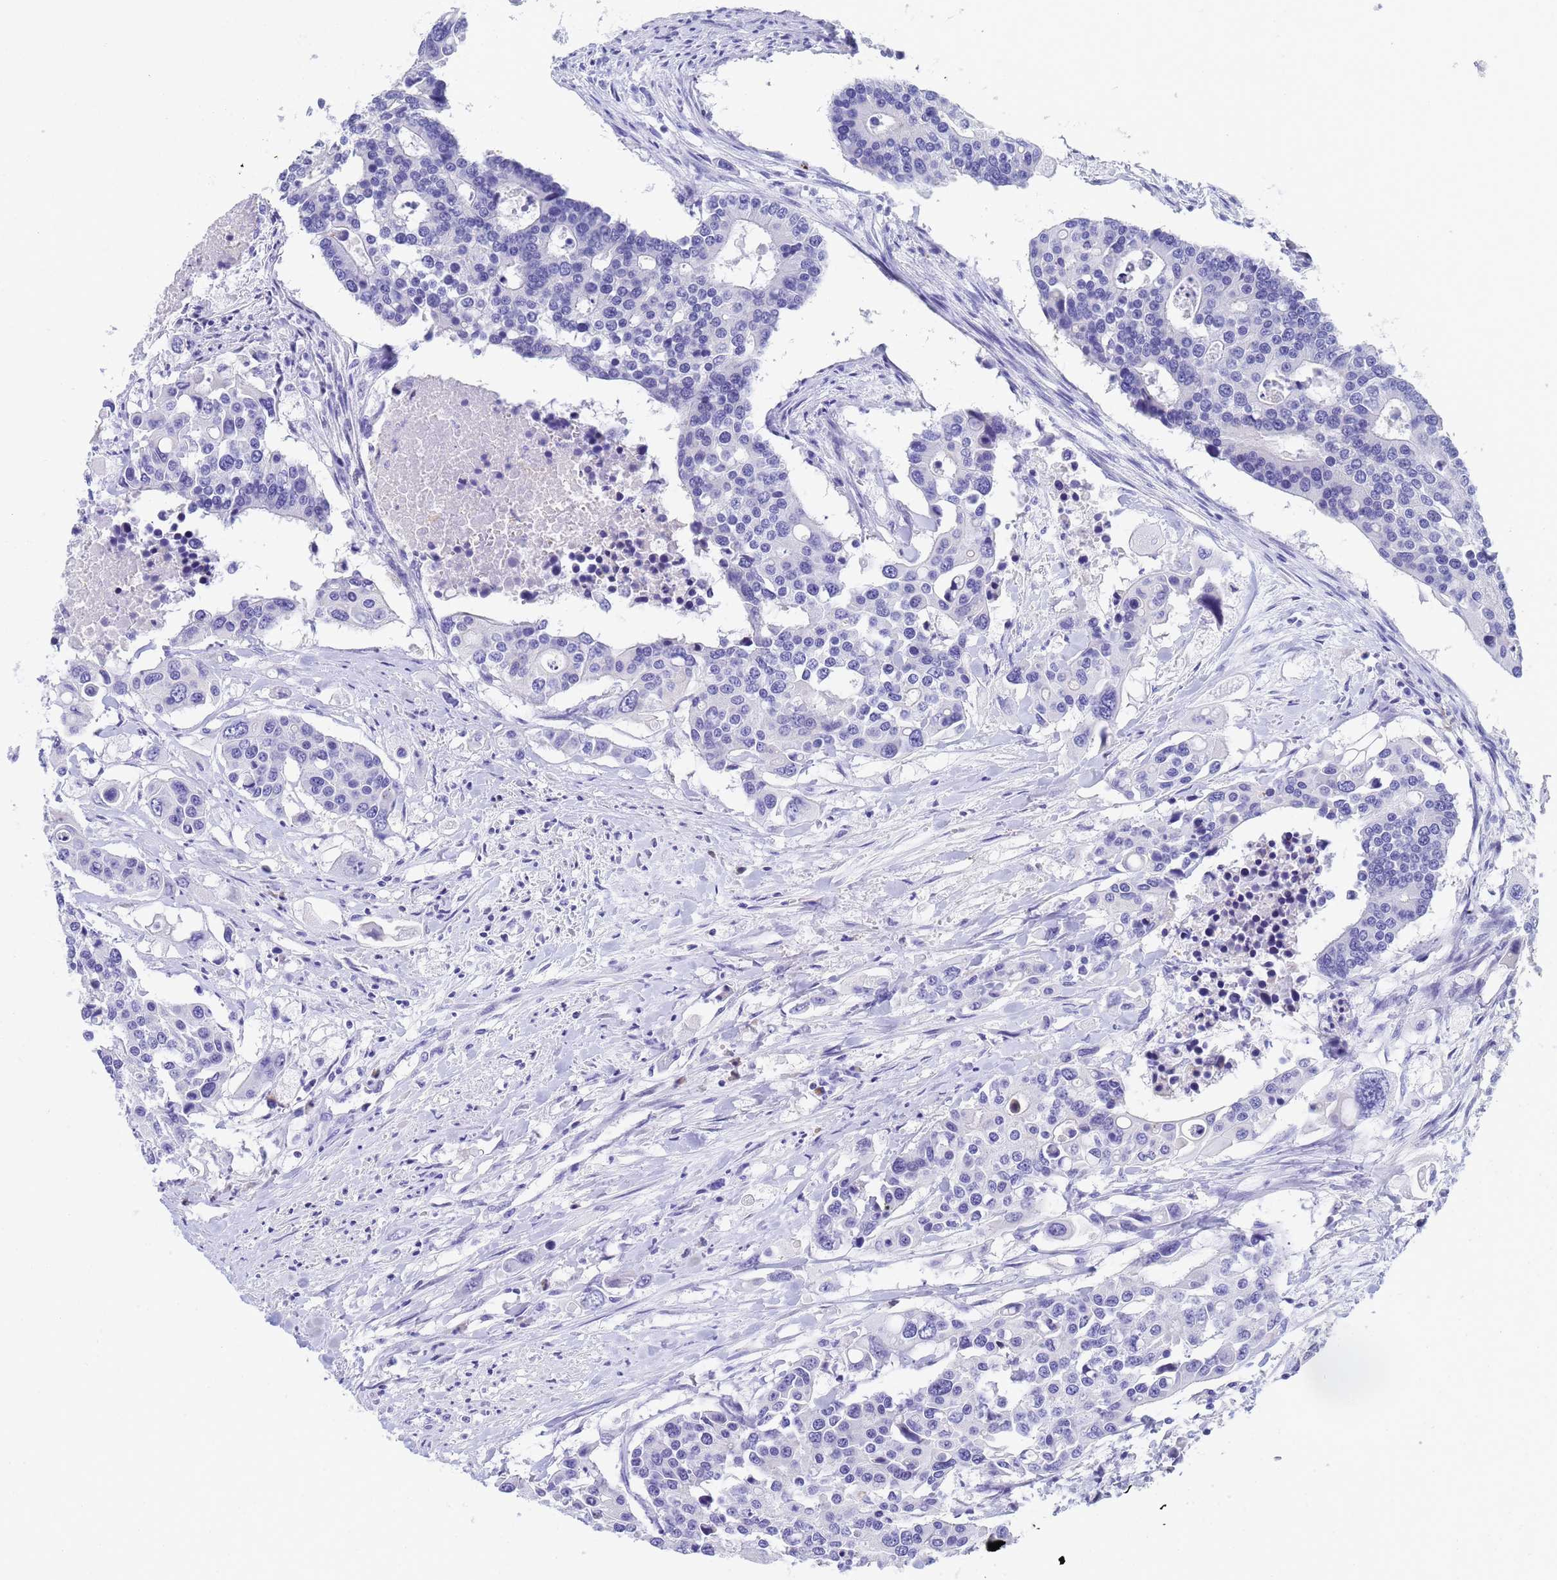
{"staining": {"intensity": "negative", "quantity": "none", "location": "none"}, "tissue": "colorectal cancer", "cell_type": "Tumor cells", "image_type": "cancer", "snomed": [{"axis": "morphology", "description": "Adenocarcinoma, NOS"}, {"axis": "topography", "description": "Colon"}], "caption": "DAB immunohistochemical staining of adenocarcinoma (colorectal) exhibits no significant expression in tumor cells.", "gene": "STATH", "patient": {"sex": "male", "age": 77}}